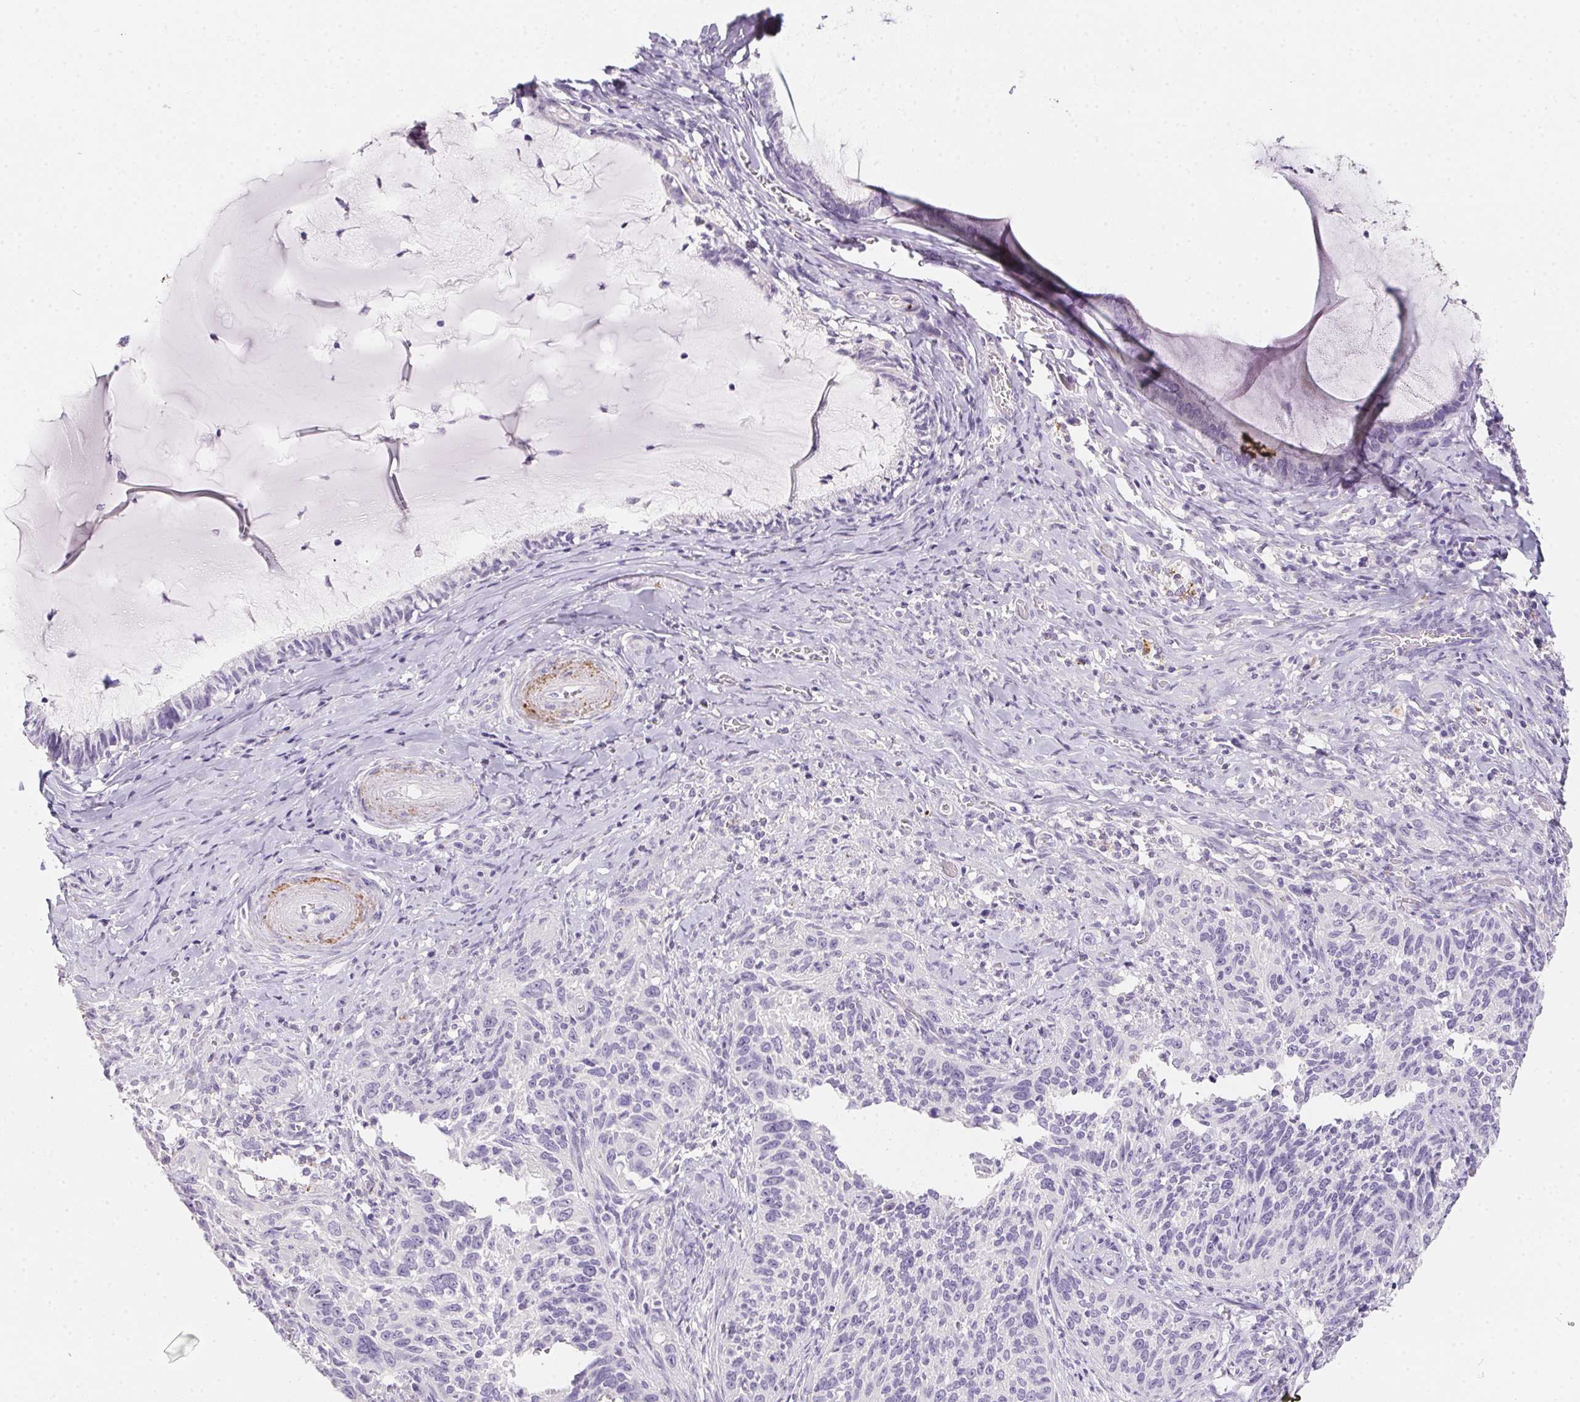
{"staining": {"intensity": "negative", "quantity": "none", "location": "none"}, "tissue": "cervical cancer", "cell_type": "Tumor cells", "image_type": "cancer", "snomed": [{"axis": "morphology", "description": "Squamous cell carcinoma, NOS"}, {"axis": "topography", "description": "Cervix"}], "caption": "Histopathology image shows no significant protein expression in tumor cells of cervical cancer. (DAB IHC, high magnification).", "gene": "MYL4", "patient": {"sex": "female", "age": 51}}